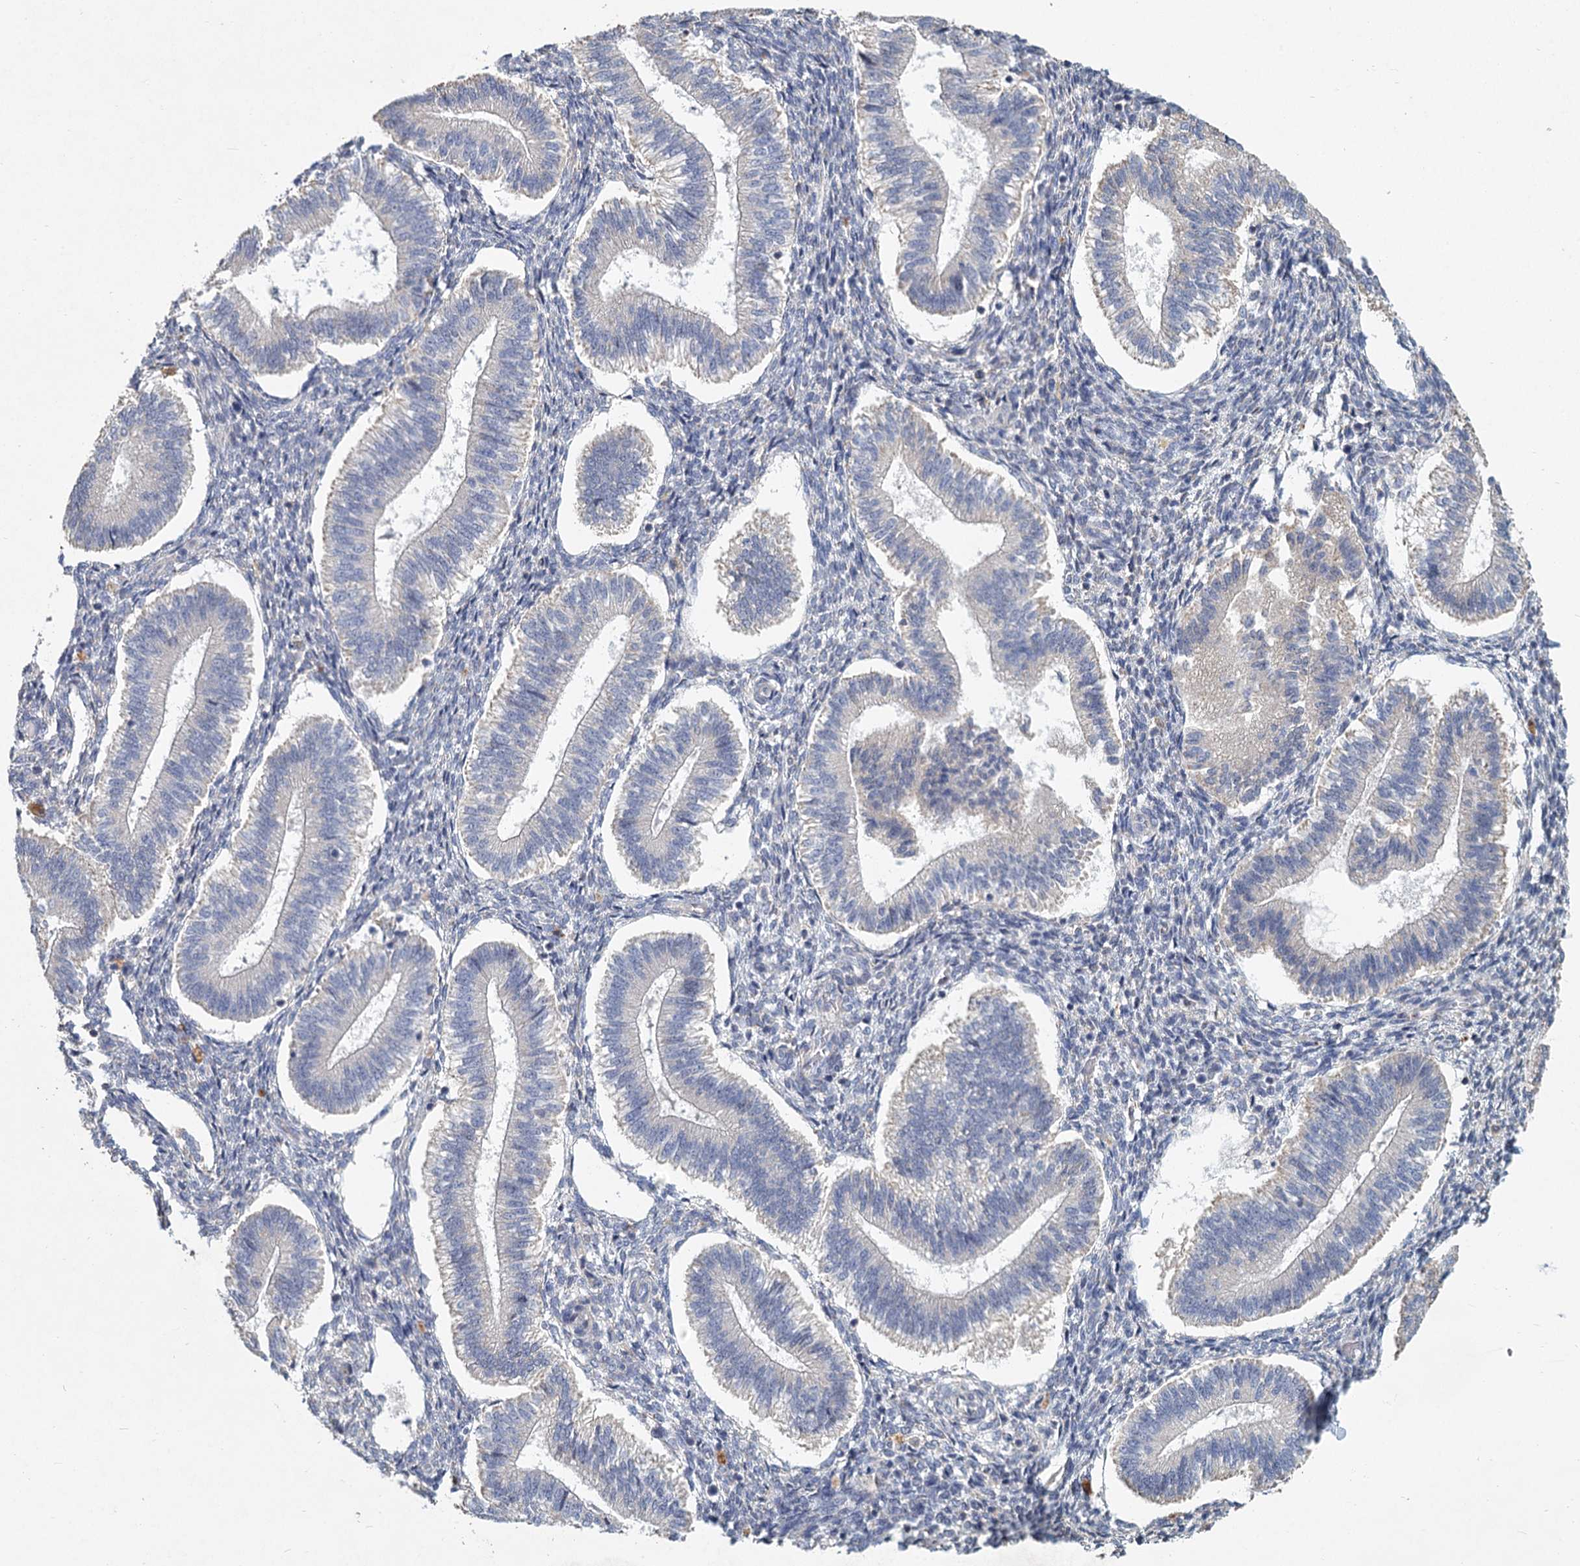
{"staining": {"intensity": "negative", "quantity": "none", "location": "none"}, "tissue": "endometrium", "cell_type": "Cells in endometrial stroma", "image_type": "normal", "snomed": [{"axis": "morphology", "description": "Normal tissue, NOS"}, {"axis": "topography", "description": "Endometrium"}], "caption": "Cells in endometrial stroma show no significant protein staining in unremarkable endometrium. (DAB immunohistochemistry with hematoxylin counter stain).", "gene": "HES2", "patient": {"sex": "female", "age": 25}}